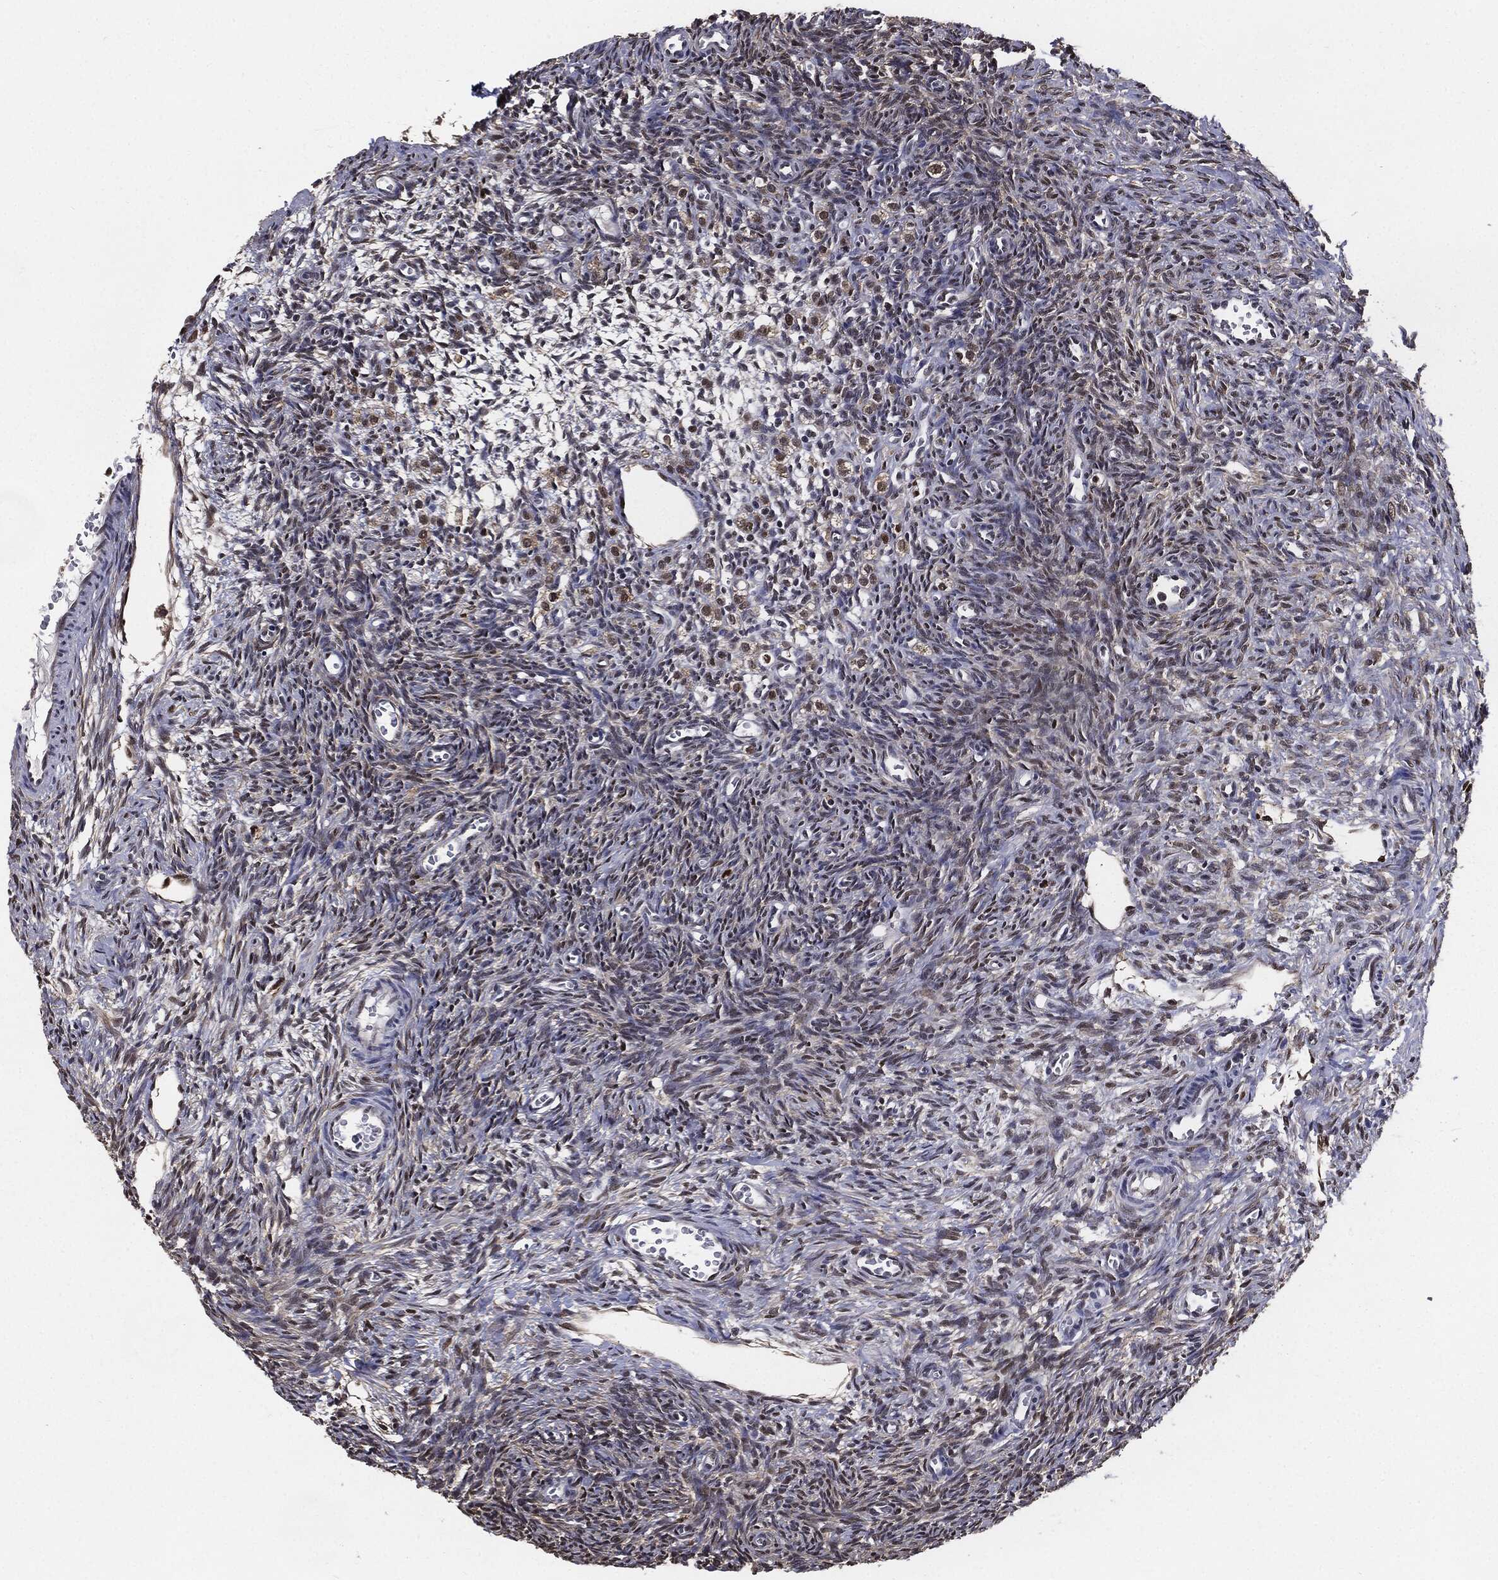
{"staining": {"intensity": "negative", "quantity": "none", "location": "none"}, "tissue": "ovary", "cell_type": "Follicle cells", "image_type": "normal", "snomed": [{"axis": "morphology", "description": "Normal tissue, NOS"}, {"axis": "topography", "description": "Ovary"}], "caption": "High power microscopy image of an IHC photomicrograph of normal ovary, revealing no significant positivity in follicle cells. (DAB immunohistochemistry (IHC) visualized using brightfield microscopy, high magnification).", "gene": "JUN", "patient": {"sex": "female", "age": 27}}